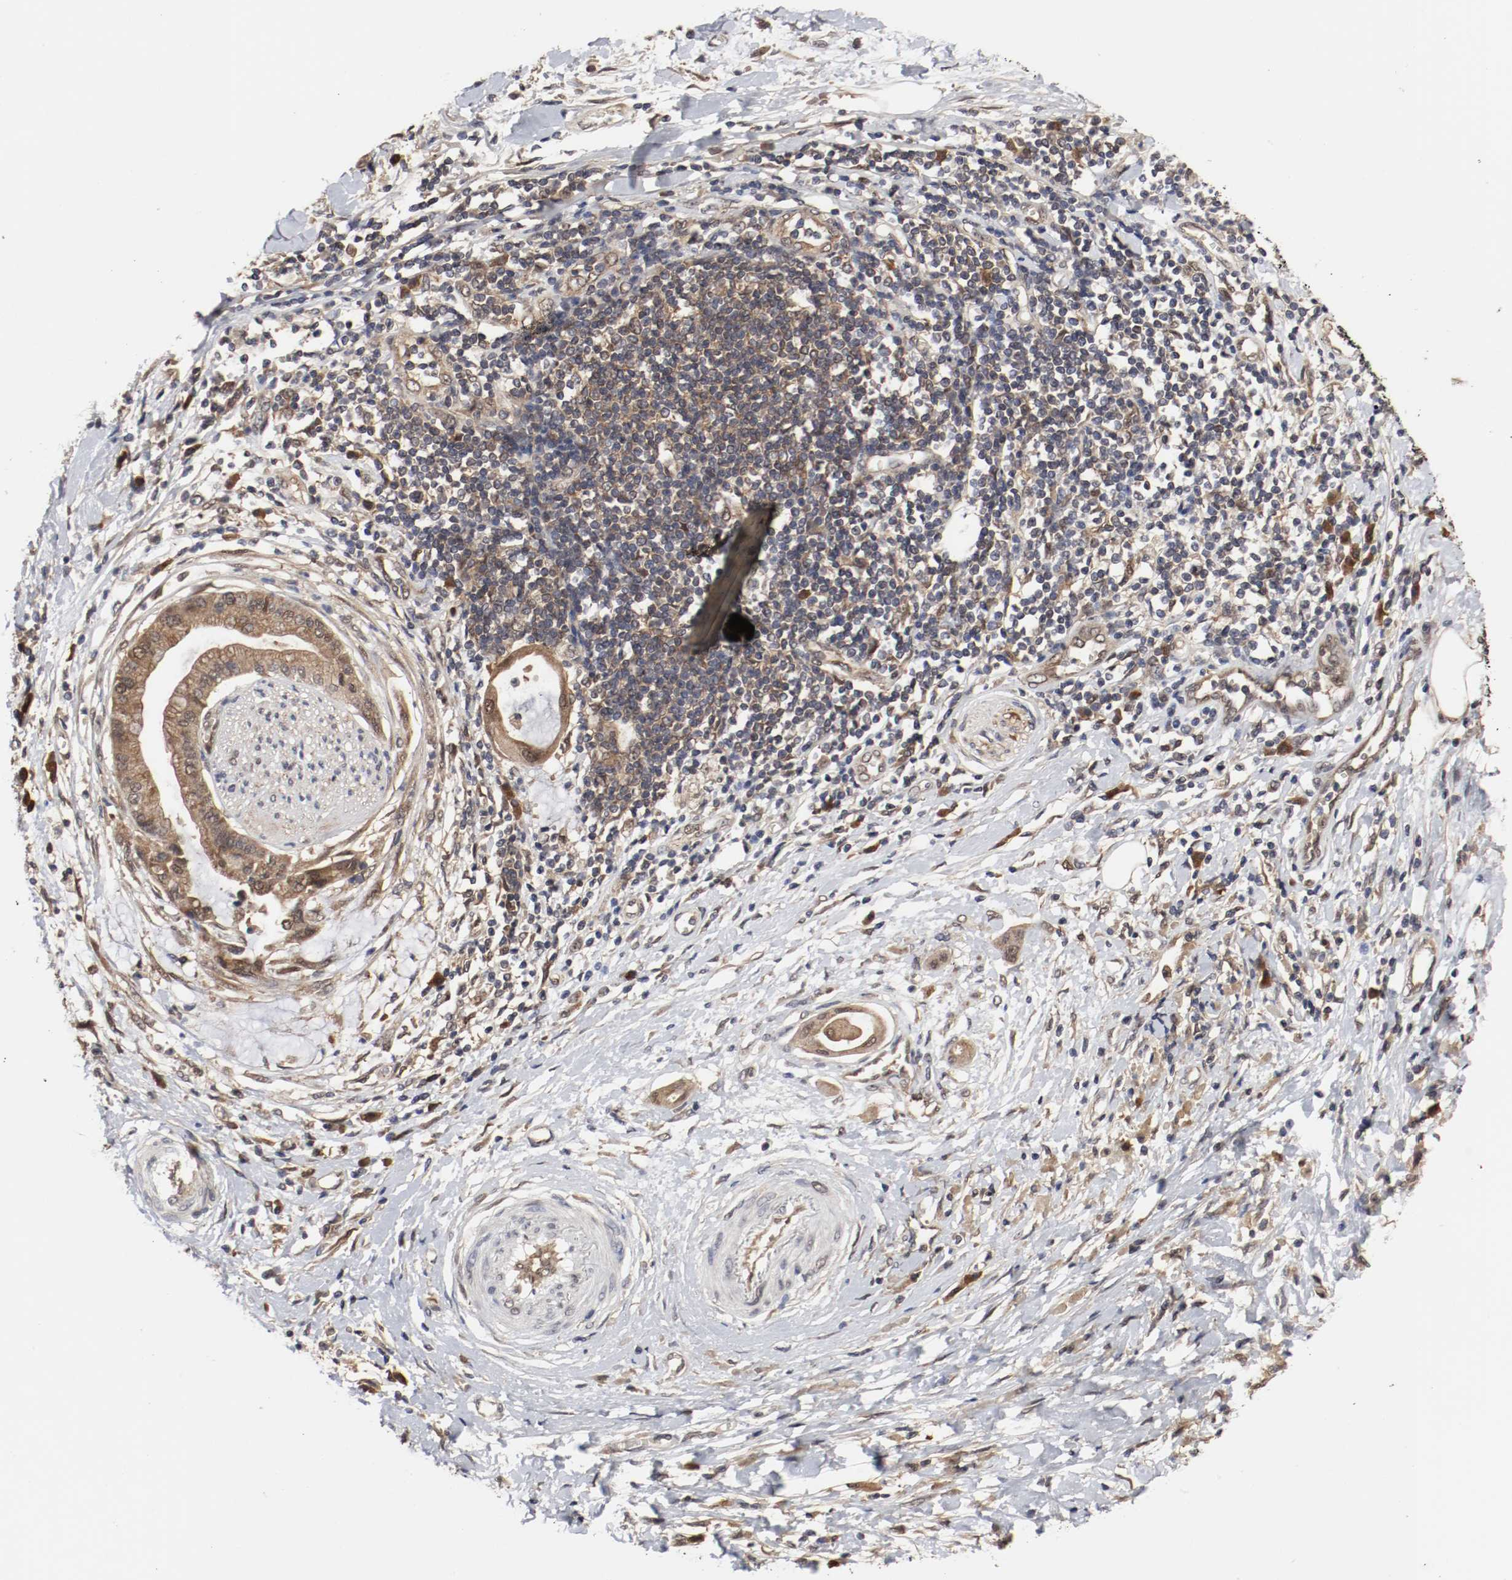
{"staining": {"intensity": "moderate", "quantity": ">75%", "location": "cytoplasmic/membranous,nuclear"}, "tissue": "pancreatic cancer", "cell_type": "Tumor cells", "image_type": "cancer", "snomed": [{"axis": "morphology", "description": "Adenocarcinoma, NOS"}, {"axis": "morphology", "description": "Adenocarcinoma, metastatic, NOS"}, {"axis": "topography", "description": "Lymph node"}, {"axis": "topography", "description": "Pancreas"}, {"axis": "topography", "description": "Duodenum"}], "caption": "An IHC image of tumor tissue is shown. Protein staining in brown highlights moderate cytoplasmic/membranous and nuclear positivity in pancreatic cancer (adenocarcinoma) within tumor cells.", "gene": "AFG3L2", "patient": {"sex": "female", "age": 64}}